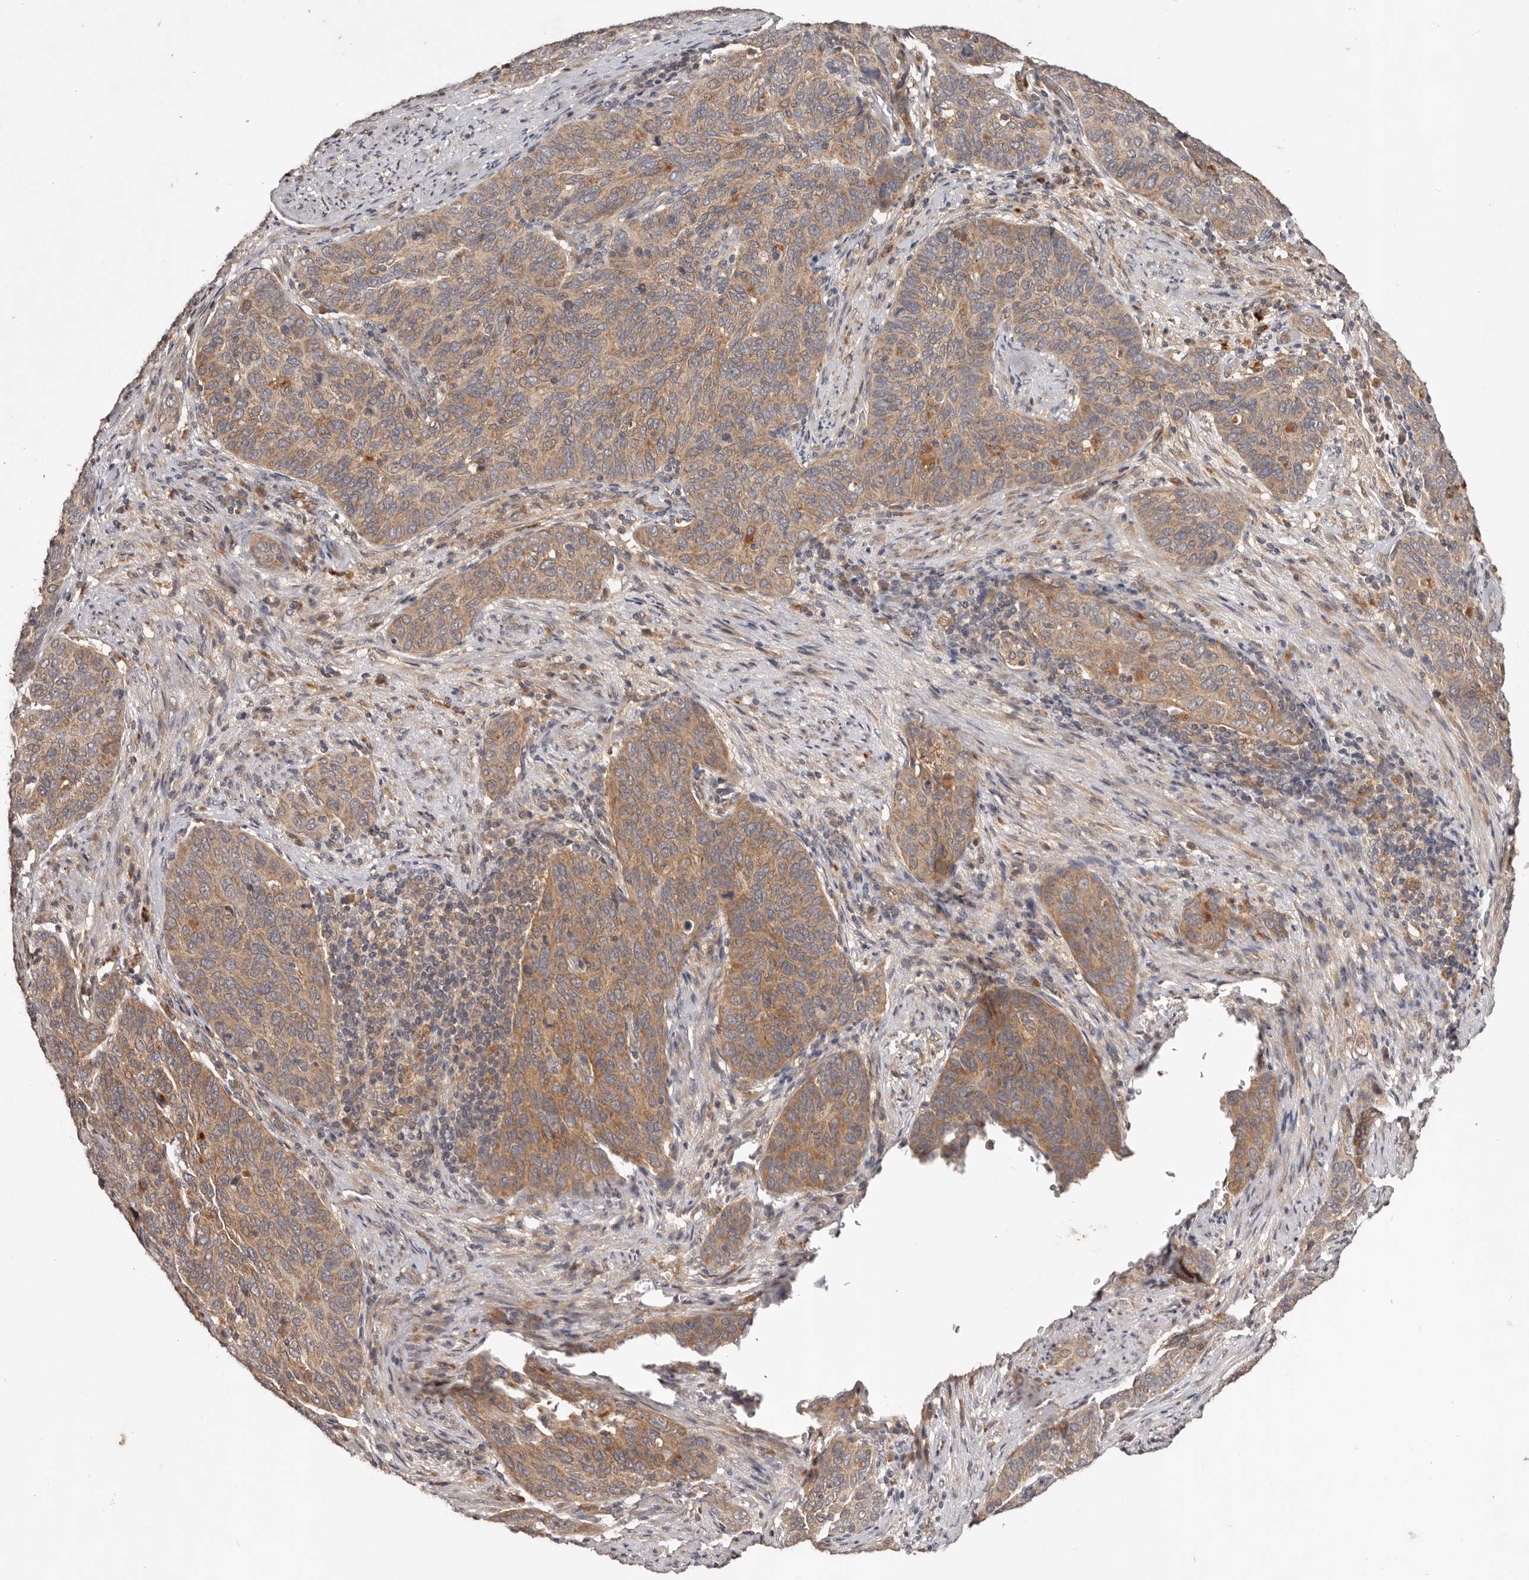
{"staining": {"intensity": "moderate", "quantity": ">75%", "location": "cytoplasmic/membranous"}, "tissue": "cervical cancer", "cell_type": "Tumor cells", "image_type": "cancer", "snomed": [{"axis": "morphology", "description": "Squamous cell carcinoma, NOS"}, {"axis": "topography", "description": "Cervix"}], "caption": "Immunohistochemical staining of squamous cell carcinoma (cervical) exhibits moderate cytoplasmic/membranous protein positivity in about >75% of tumor cells.", "gene": "PKIB", "patient": {"sex": "female", "age": 60}}